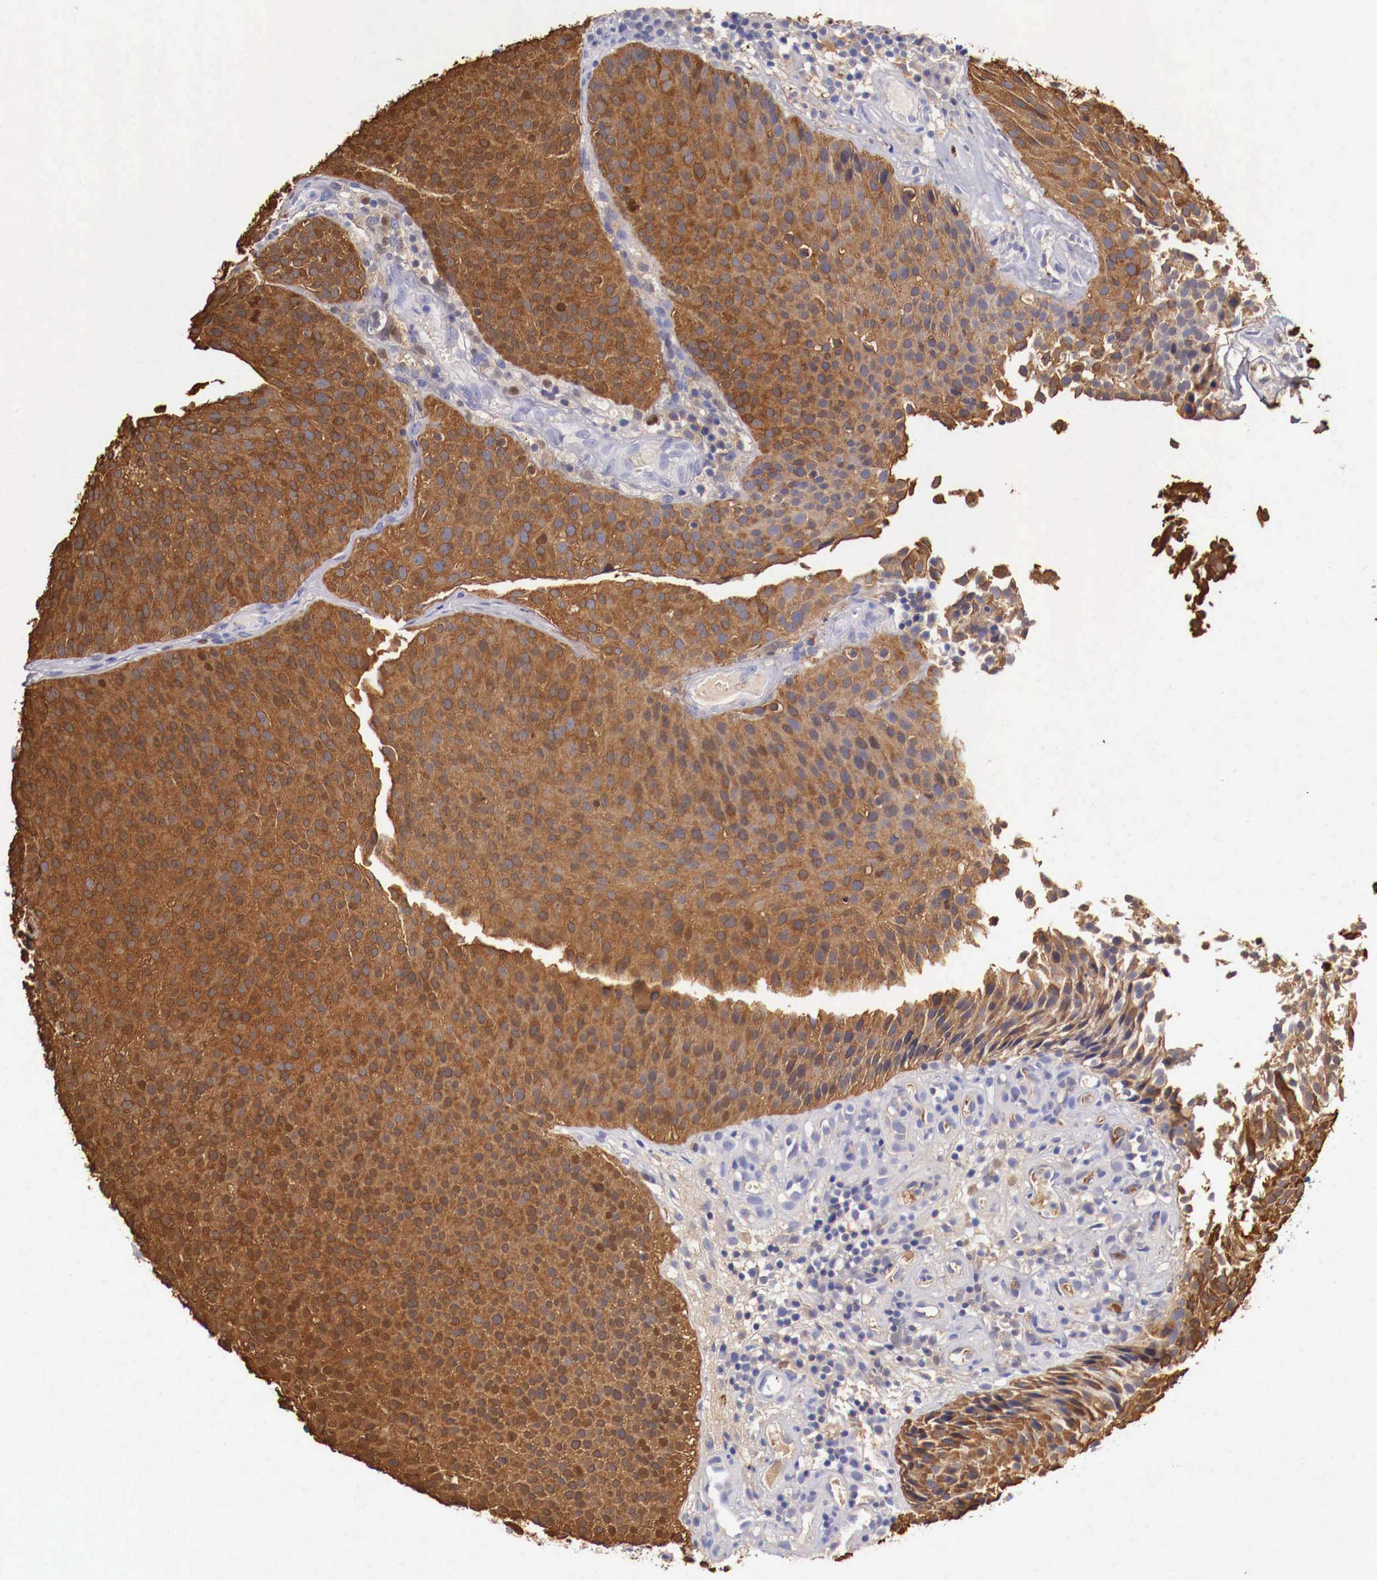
{"staining": {"intensity": "strong", "quantity": ">75%", "location": "cytoplasmic/membranous"}, "tissue": "urothelial cancer", "cell_type": "Tumor cells", "image_type": "cancer", "snomed": [{"axis": "morphology", "description": "Urothelial carcinoma, Low grade"}, {"axis": "topography", "description": "Urinary bladder"}], "caption": "The image exhibits staining of low-grade urothelial carcinoma, revealing strong cytoplasmic/membranous protein expression (brown color) within tumor cells. (DAB IHC, brown staining for protein, blue staining for nuclei).", "gene": "PITPNA", "patient": {"sex": "male", "age": 85}}